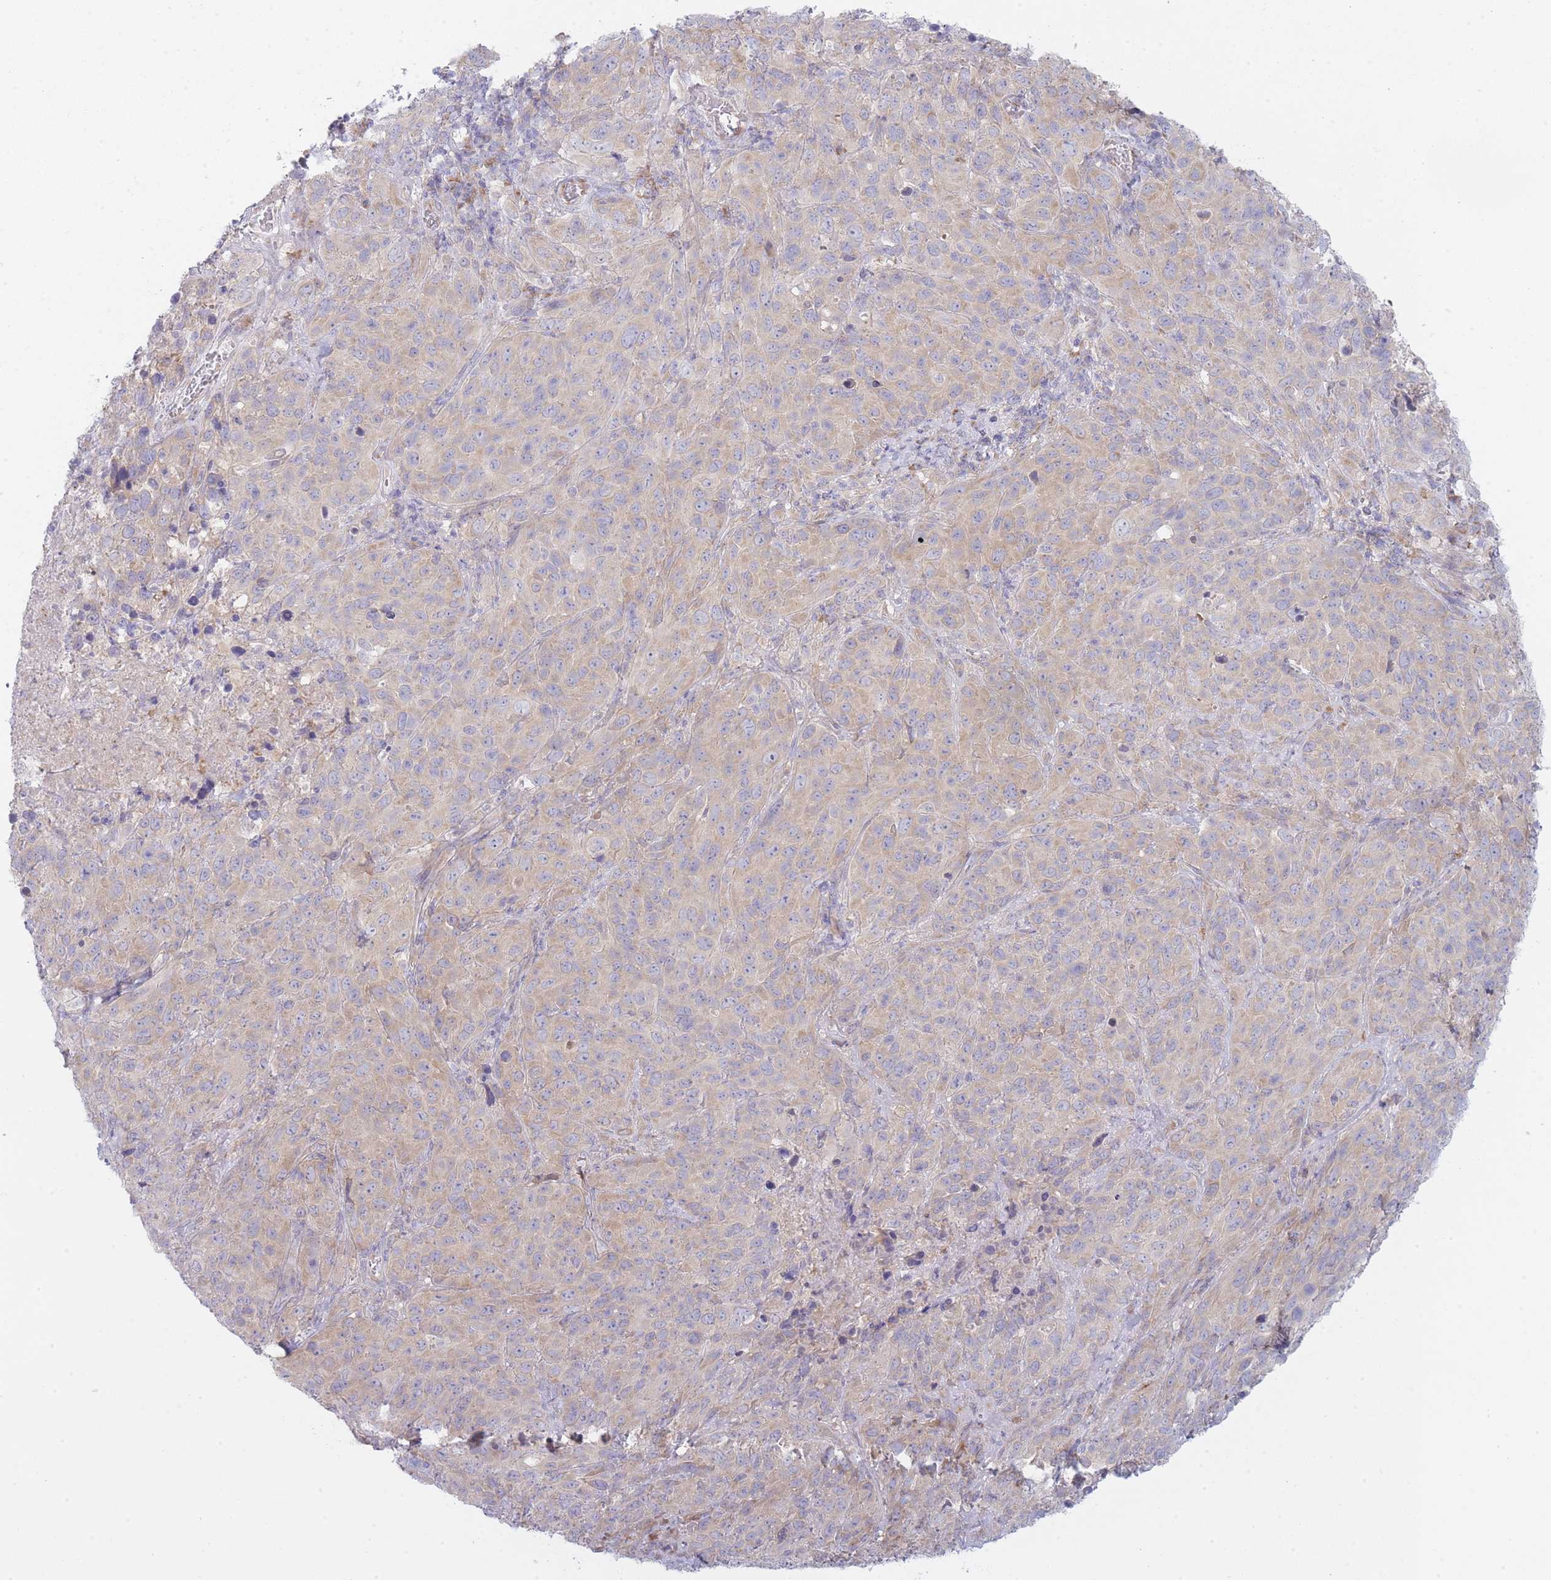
{"staining": {"intensity": "weak", "quantity": "25%-75%", "location": "cytoplasmic/membranous"}, "tissue": "cervical cancer", "cell_type": "Tumor cells", "image_type": "cancer", "snomed": [{"axis": "morphology", "description": "Squamous cell carcinoma, NOS"}, {"axis": "topography", "description": "Cervix"}], "caption": "The micrograph reveals staining of cervical cancer (squamous cell carcinoma), revealing weak cytoplasmic/membranous protein staining (brown color) within tumor cells.", "gene": "OR5L2", "patient": {"sex": "female", "age": 51}}